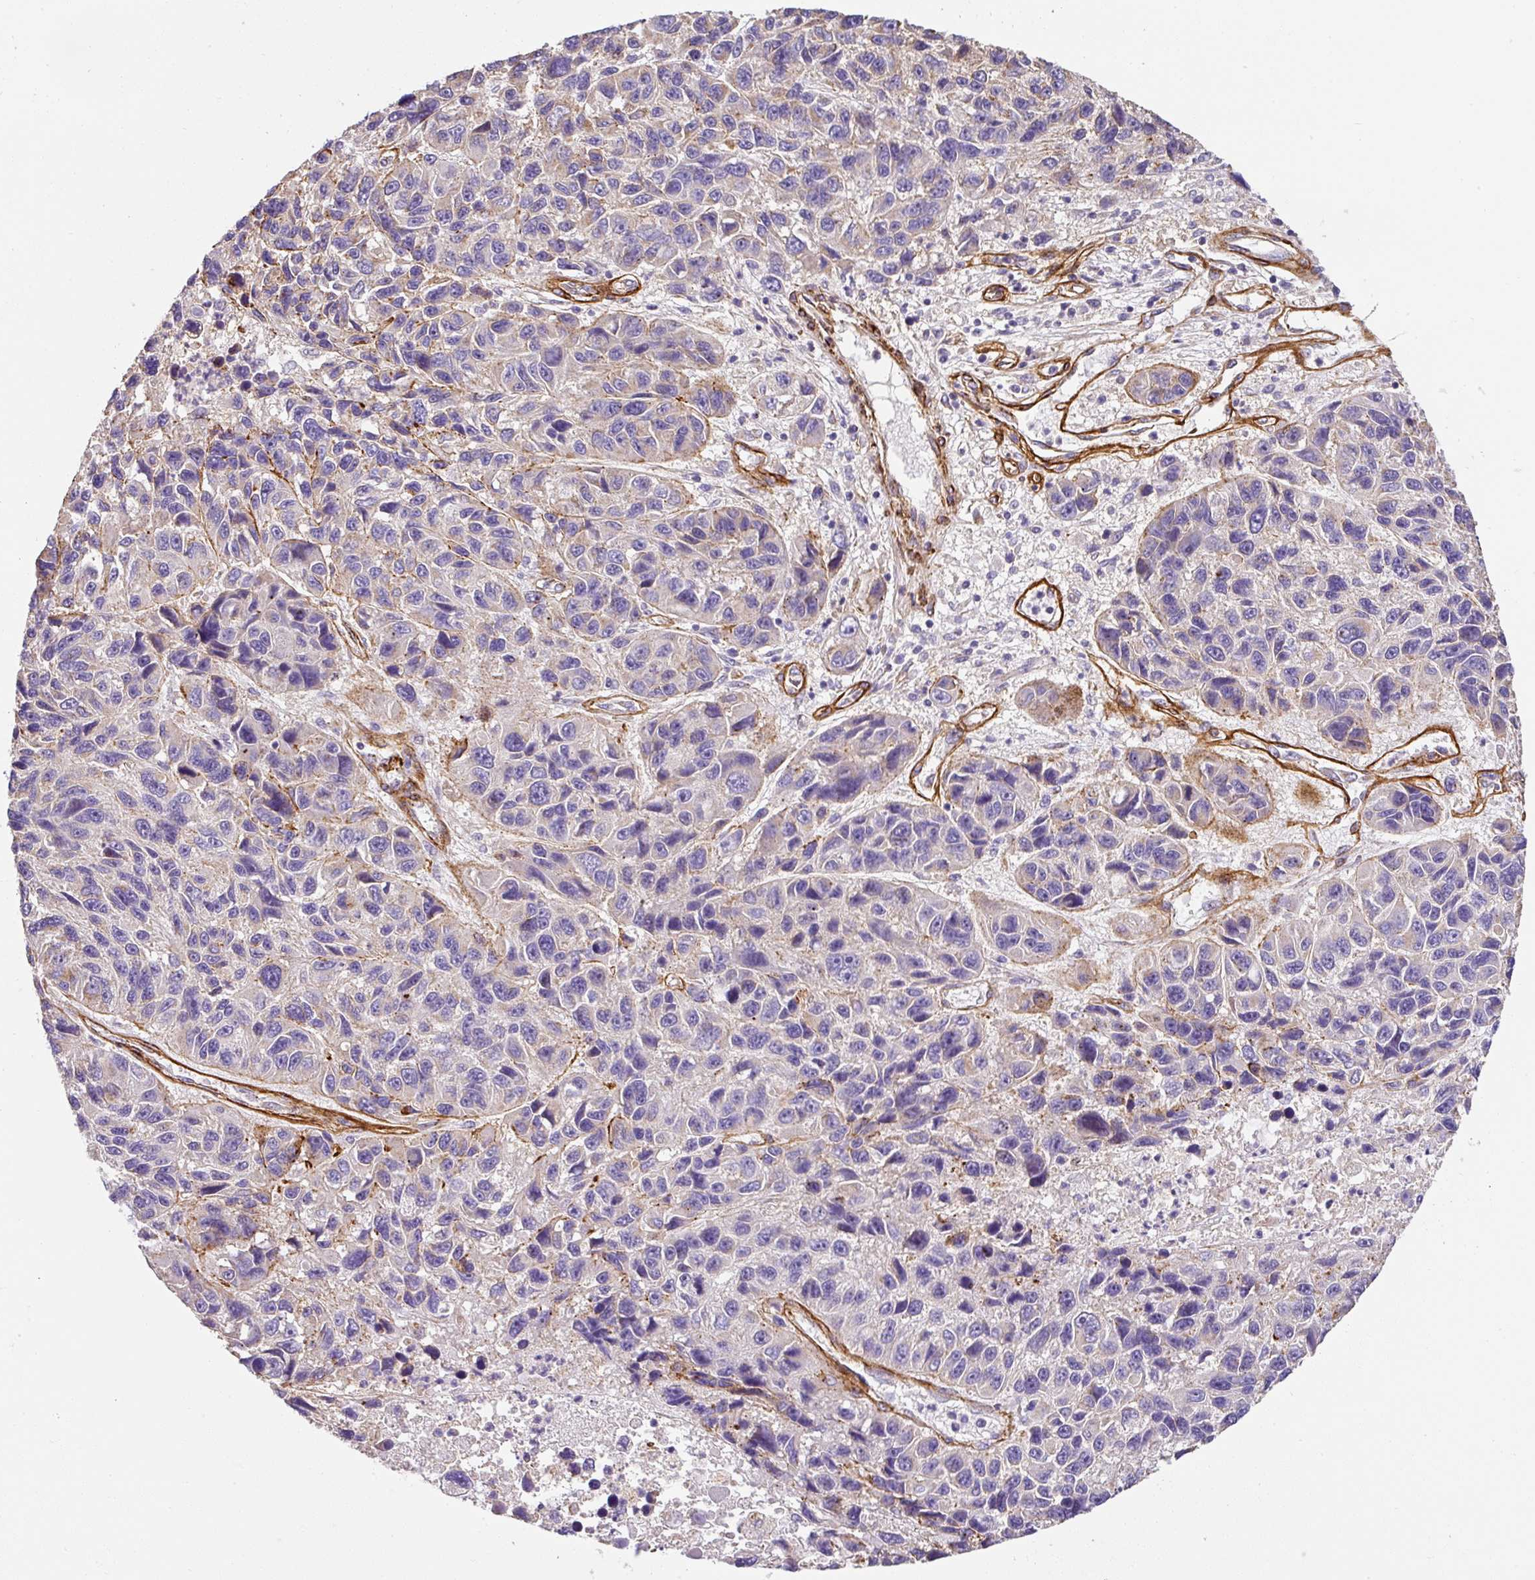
{"staining": {"intensity": "negative", "quantity": "none", "location": "none"}, "tissue": "melanoma", "cell_type": "Tumor cells", "image_type": "cancer", "snomed": [{"axis": "morphology", "description": "Malignant melanoma, NOS"}, {"axis": "topography", "description": "Skin"}], "caption": "There is no significant staining in tumor cells of malignant melanoma. Nuclei are stained in blue.", "gene": "SLC25A17", "patient": {"sex": "male", "age": 53}}